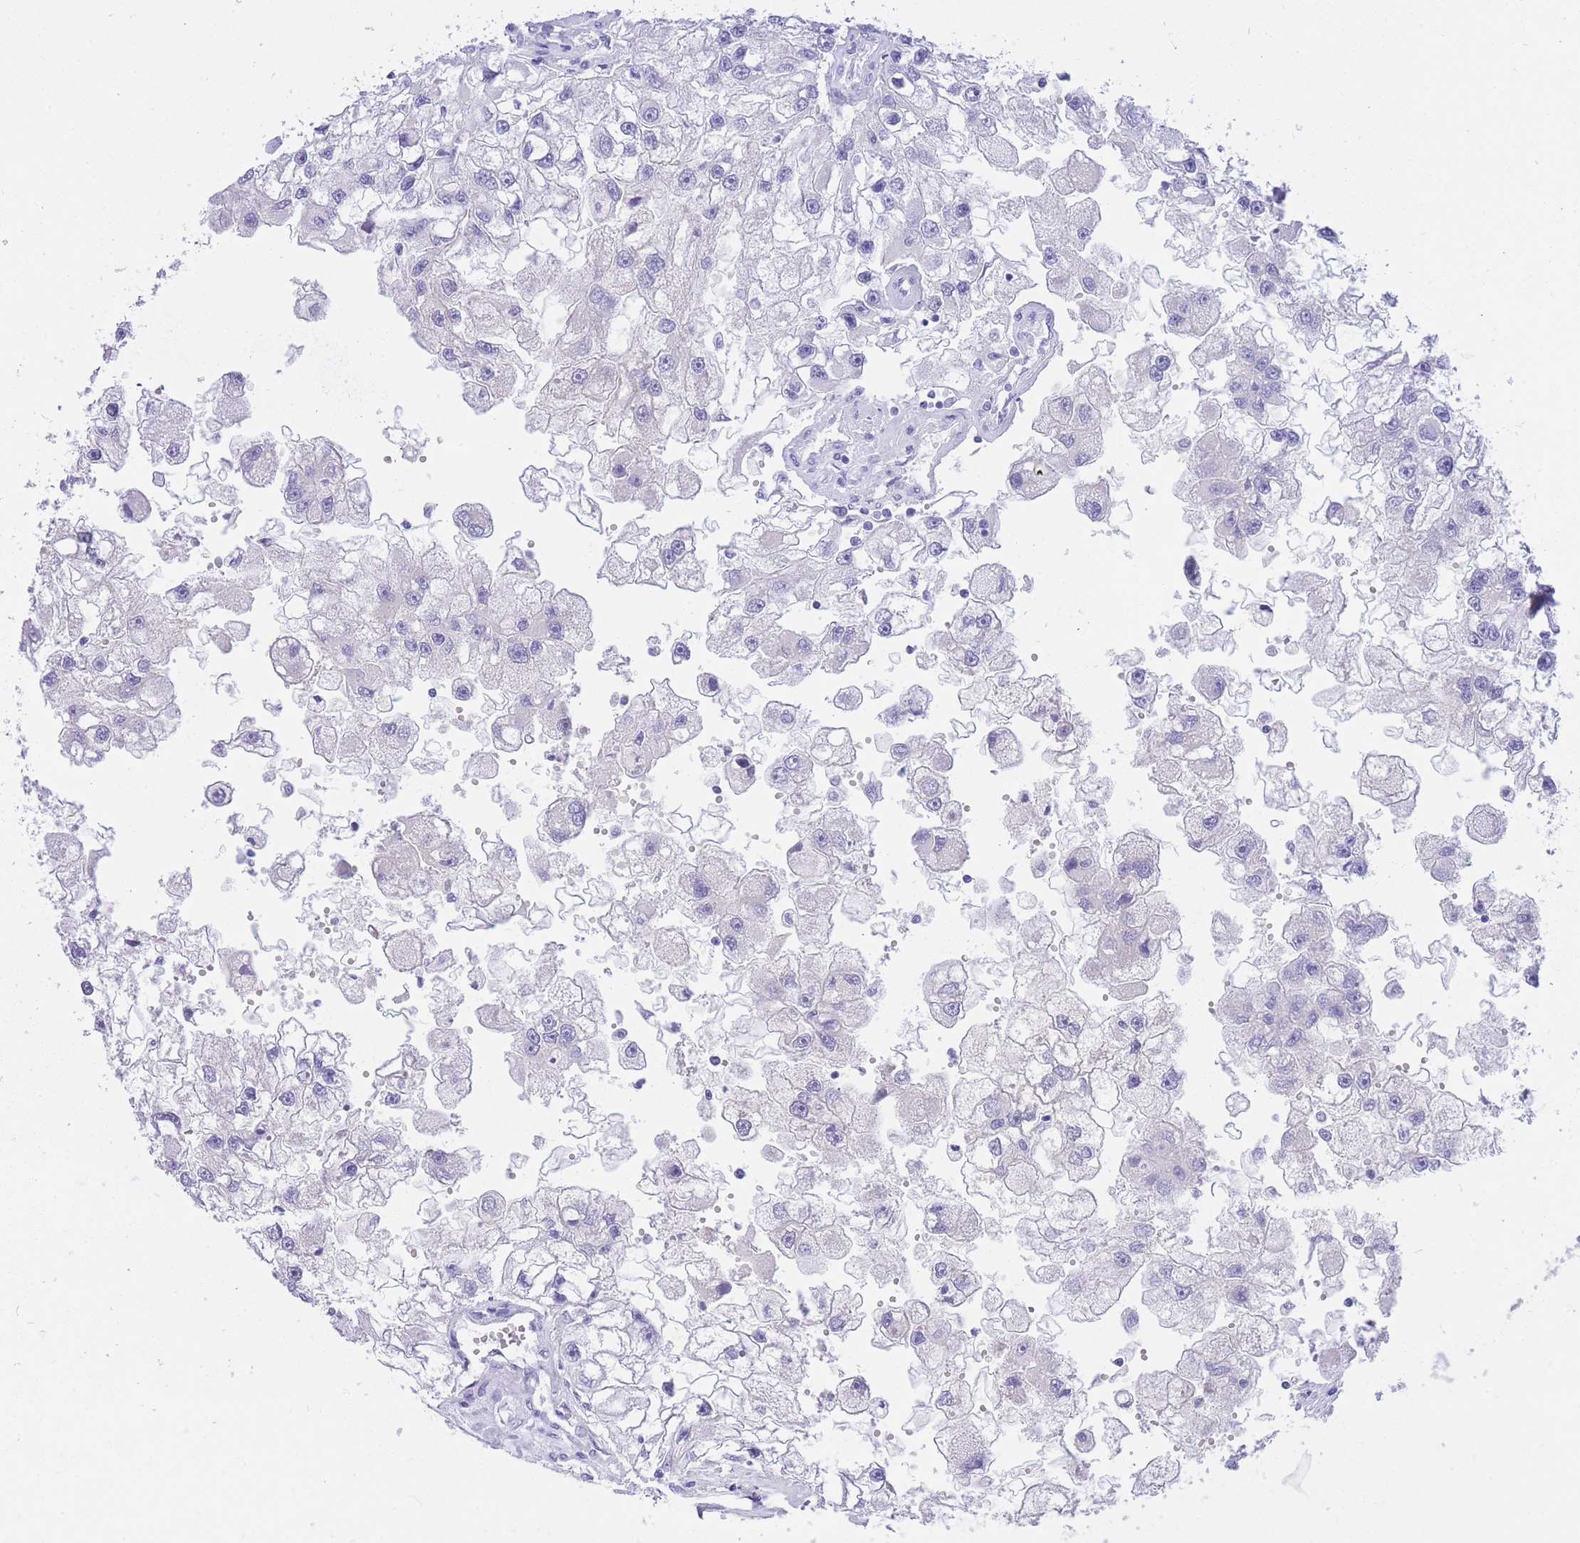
{"staining": {"intensity": "negative", "quantity": "none", "location": "none"}, "tissue": "renal cancer", "cell_type": "Tumor cells", "image_type": "cancer", "snomed": [{"axis": "morphology", "description": "Adenocarcinoma, NOS"}, {"axis": "topography", "description": "Kidney"}], "caption": "Protein analysis of renal cancer demonstrates no significant positivity in tumor cells. (DAB immunohistochemistry (IHC) with hematoxylin counter stain).", "gene": "SULT1A1", "patient": {"sex": "male", "age": 63}}